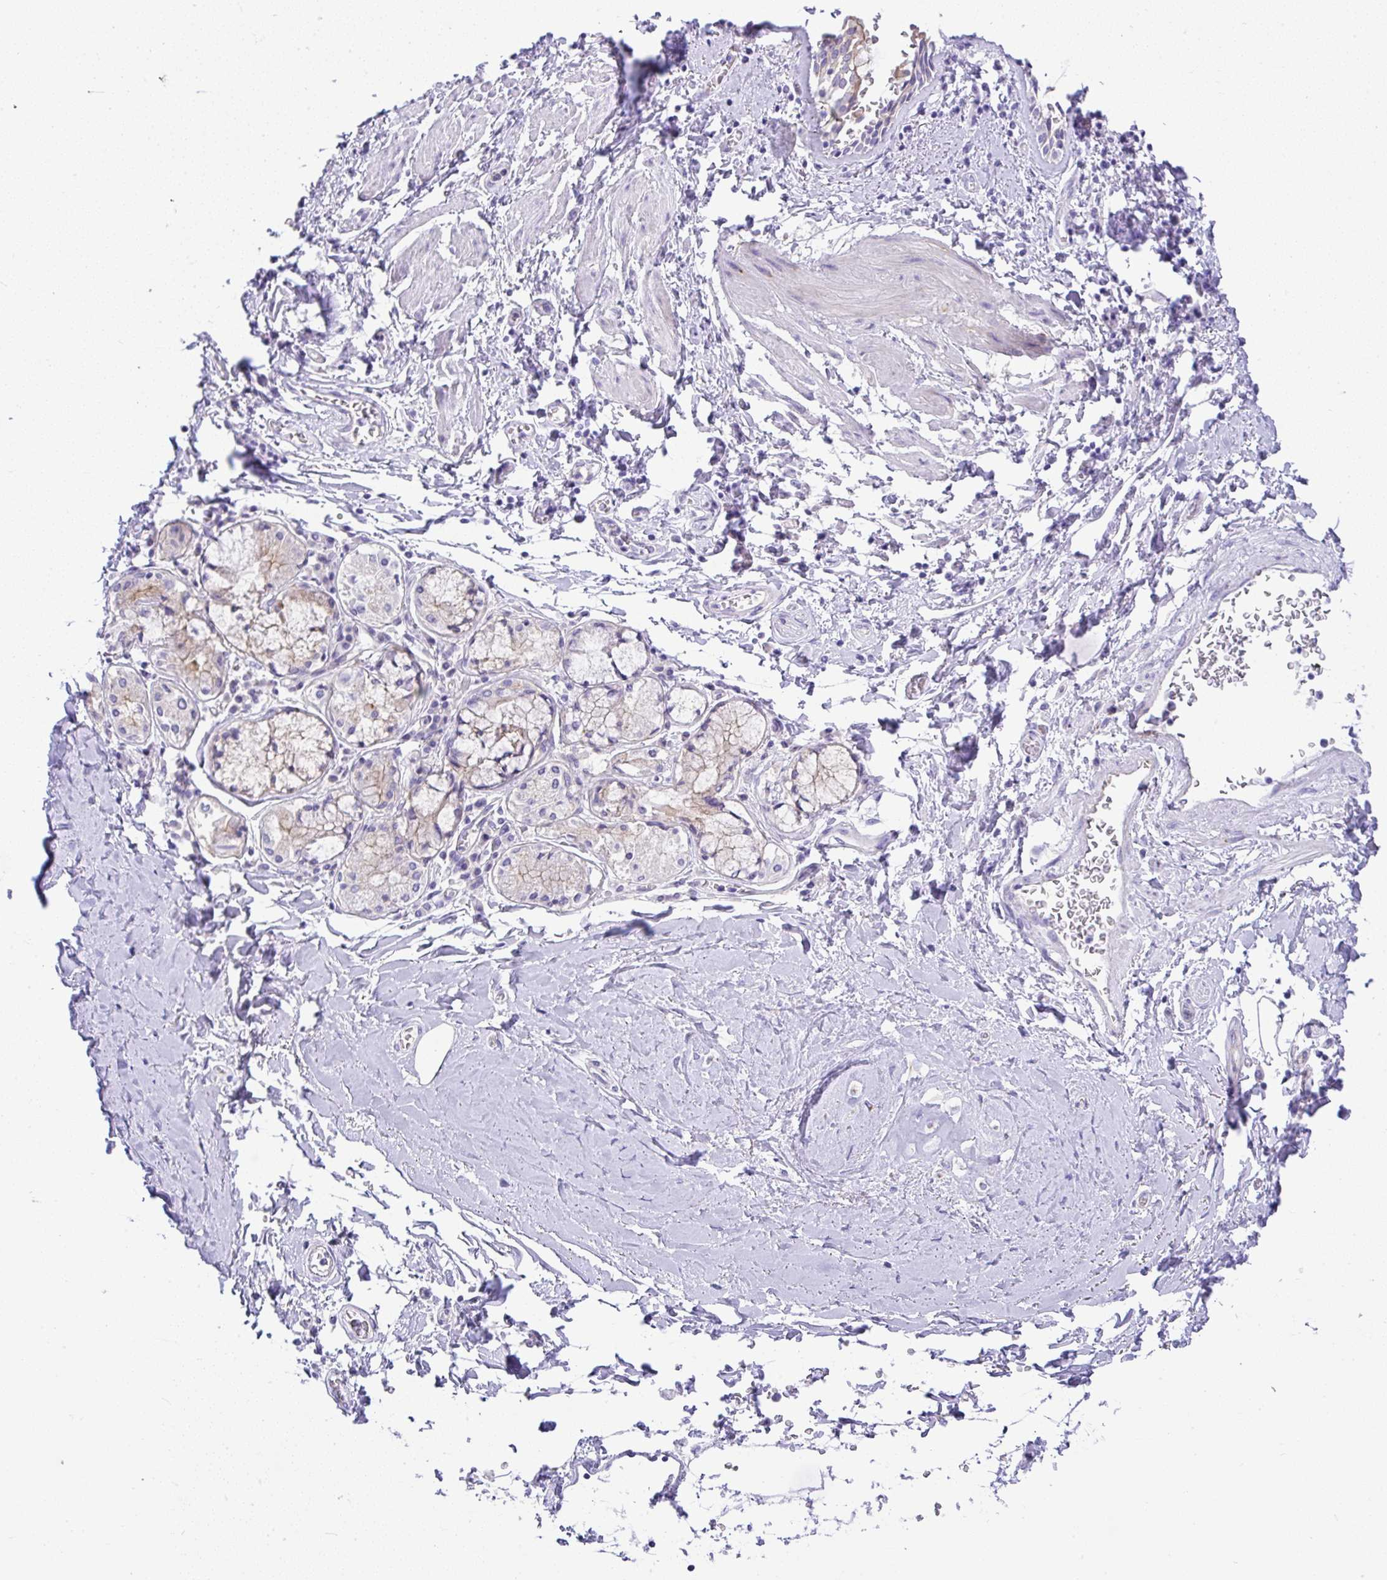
{"staining": {"intensity": "negative", "quantity": "none", "location": "none"}, "tissue": "soft tissue", "cell_type": "Chondrocytes", "image_type": "normal", "snomed": [{"axis": "morphology", "description": "Normal tissue, NOS"}, {"axis": "morphology", "description": "Degeneration, NOS"}, {"axis": "topography", "description": "Cartilage tissue"}, {"axis": "topography", "description": "Lung"}], "caption": "An image of human soft tissue is negative for staining in chondrocytes. (DAB (3,3'-diaminobenzidine) immunohistochemistry with hematoxylin counter stain).", "gene": "FAM177A1", "patient": {"sex": "female", "age": 61}}